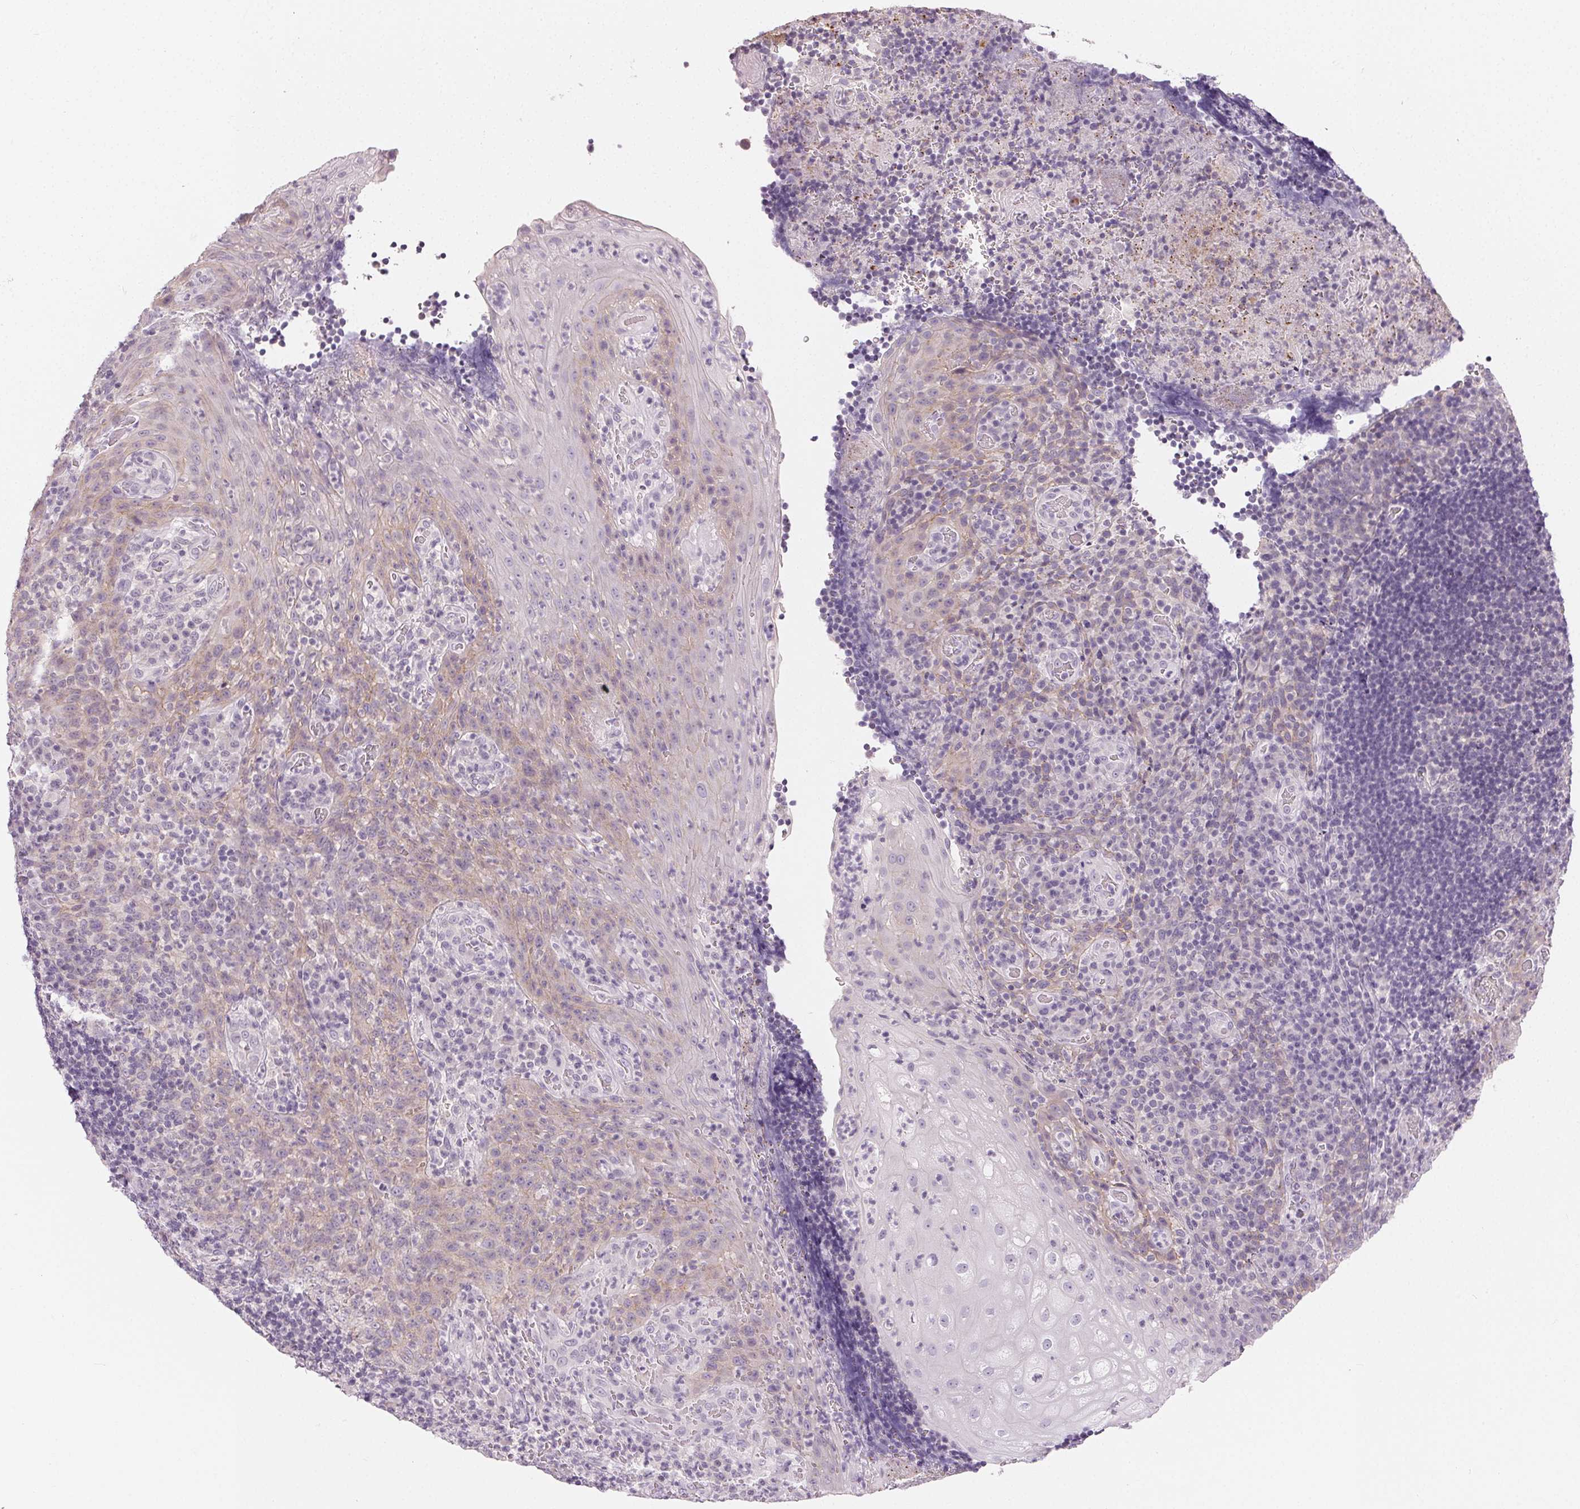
{"staining": {"intensity": "negative", "quantity": "none", "location": "none"}, "tissue": "tonsil", "cell_type": "Germinal center cells", "image_type": "normal", "snomed": [{"axis": "morphology", "description": "Normal tissue, NOS"}, {"axis": "topography", "description": "Tonsil"}], "caption": "Immunohistochemistry of normal tonsil reveals no positivity in germinal center cells. The staining is performed using DAB brown chromogen with nuclei counter-stained in using hematoxylin.", "gene": "SFTPD", "patient": {"sex": "male", "age": 17}}